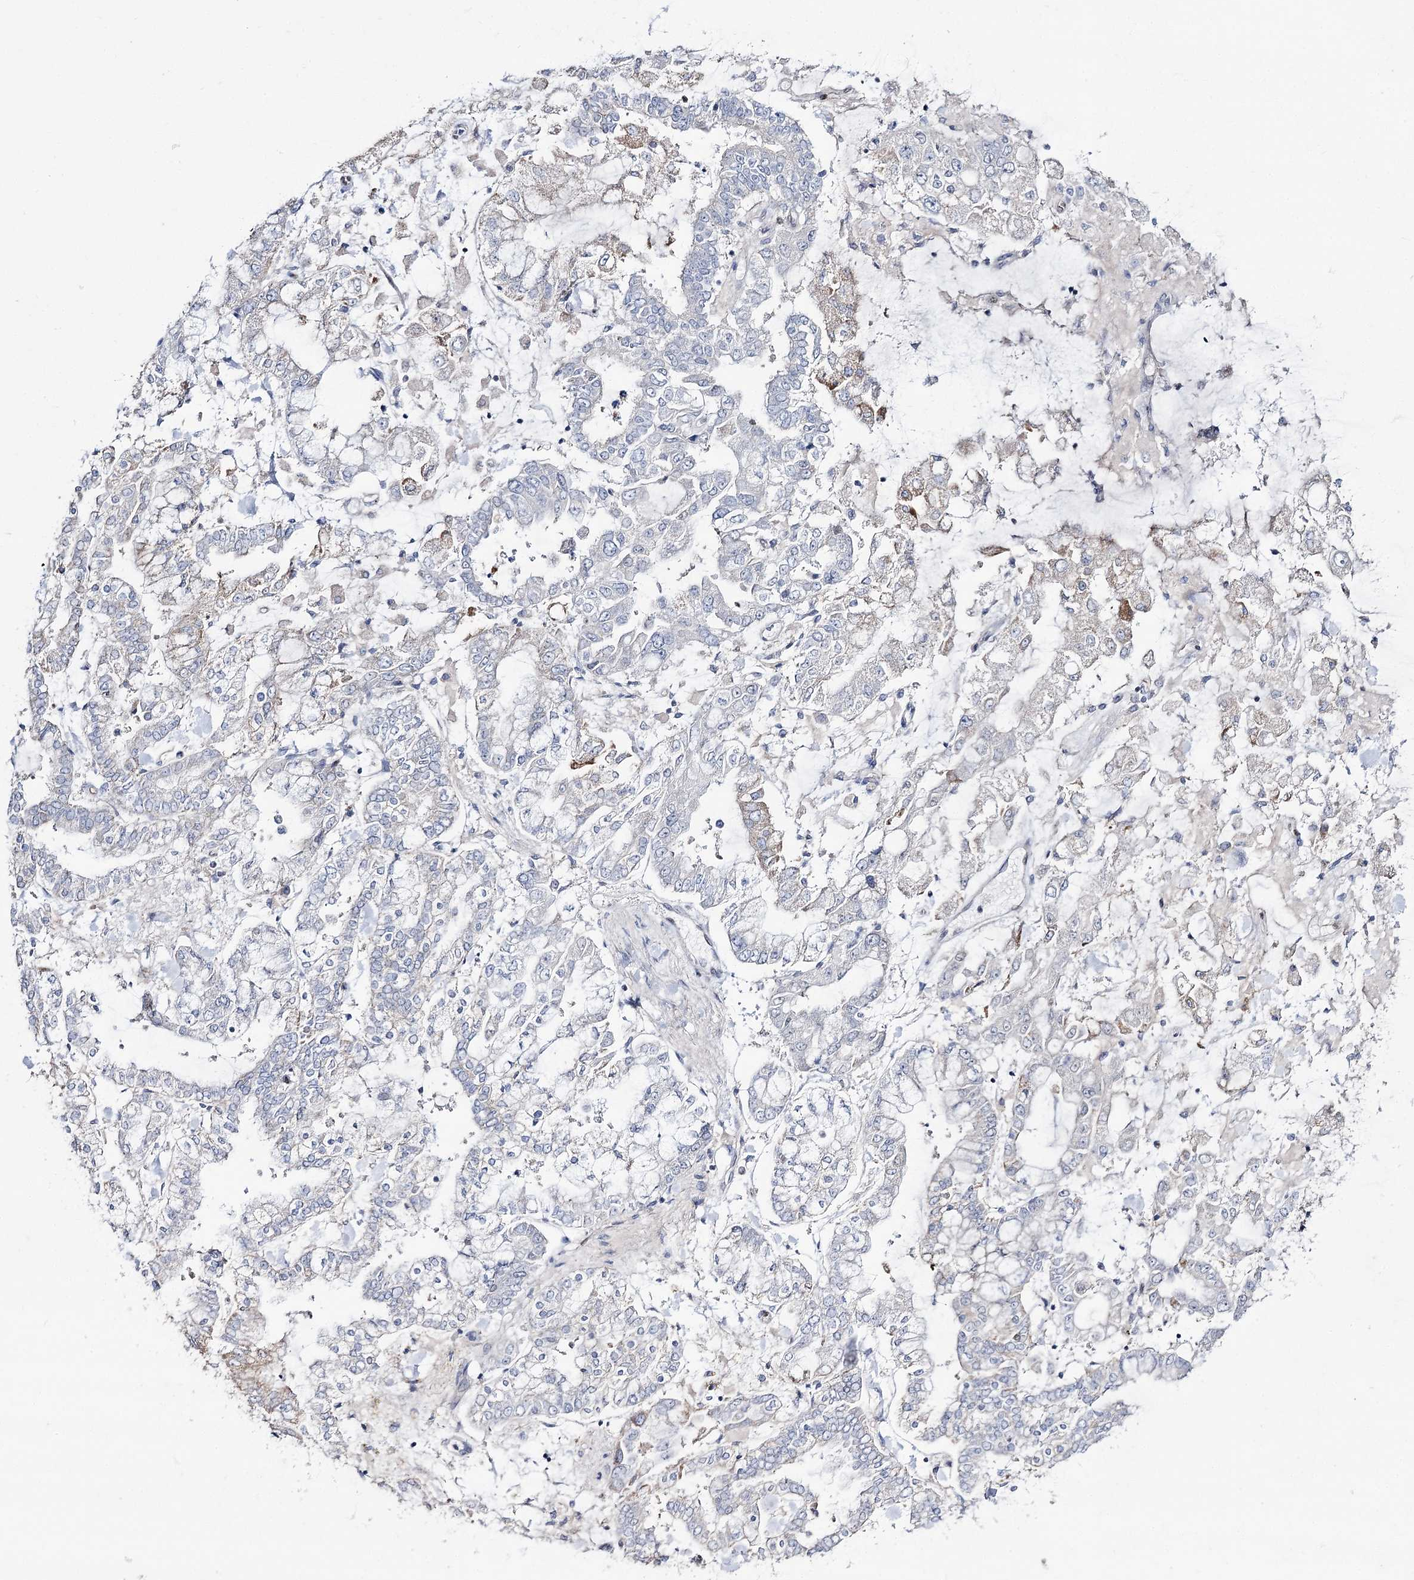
{"staining": {"intensity": "weak", "quantity": "<25%", "location": "nuclear"}, "tissue": "stomach cancer", "cell_type": "Tumor cells", "image_type": "cancer", "snomed": [{"axis": "morphology", "description": "Normal tissue, NOS"}, {"axis": "morphology", "description": "Adenocarcinoma, NOS"}, {"axis": "topography", "description": "Stomach, upper"}, {"axis": "topography", "description": "Stomach"}], "caption": "The IHC image has no significant positivity in tumor cells of stomach adenocarcinoma tissue.", "gene": "VGLL4", "patient": {"sex": "male", "age": 76}}